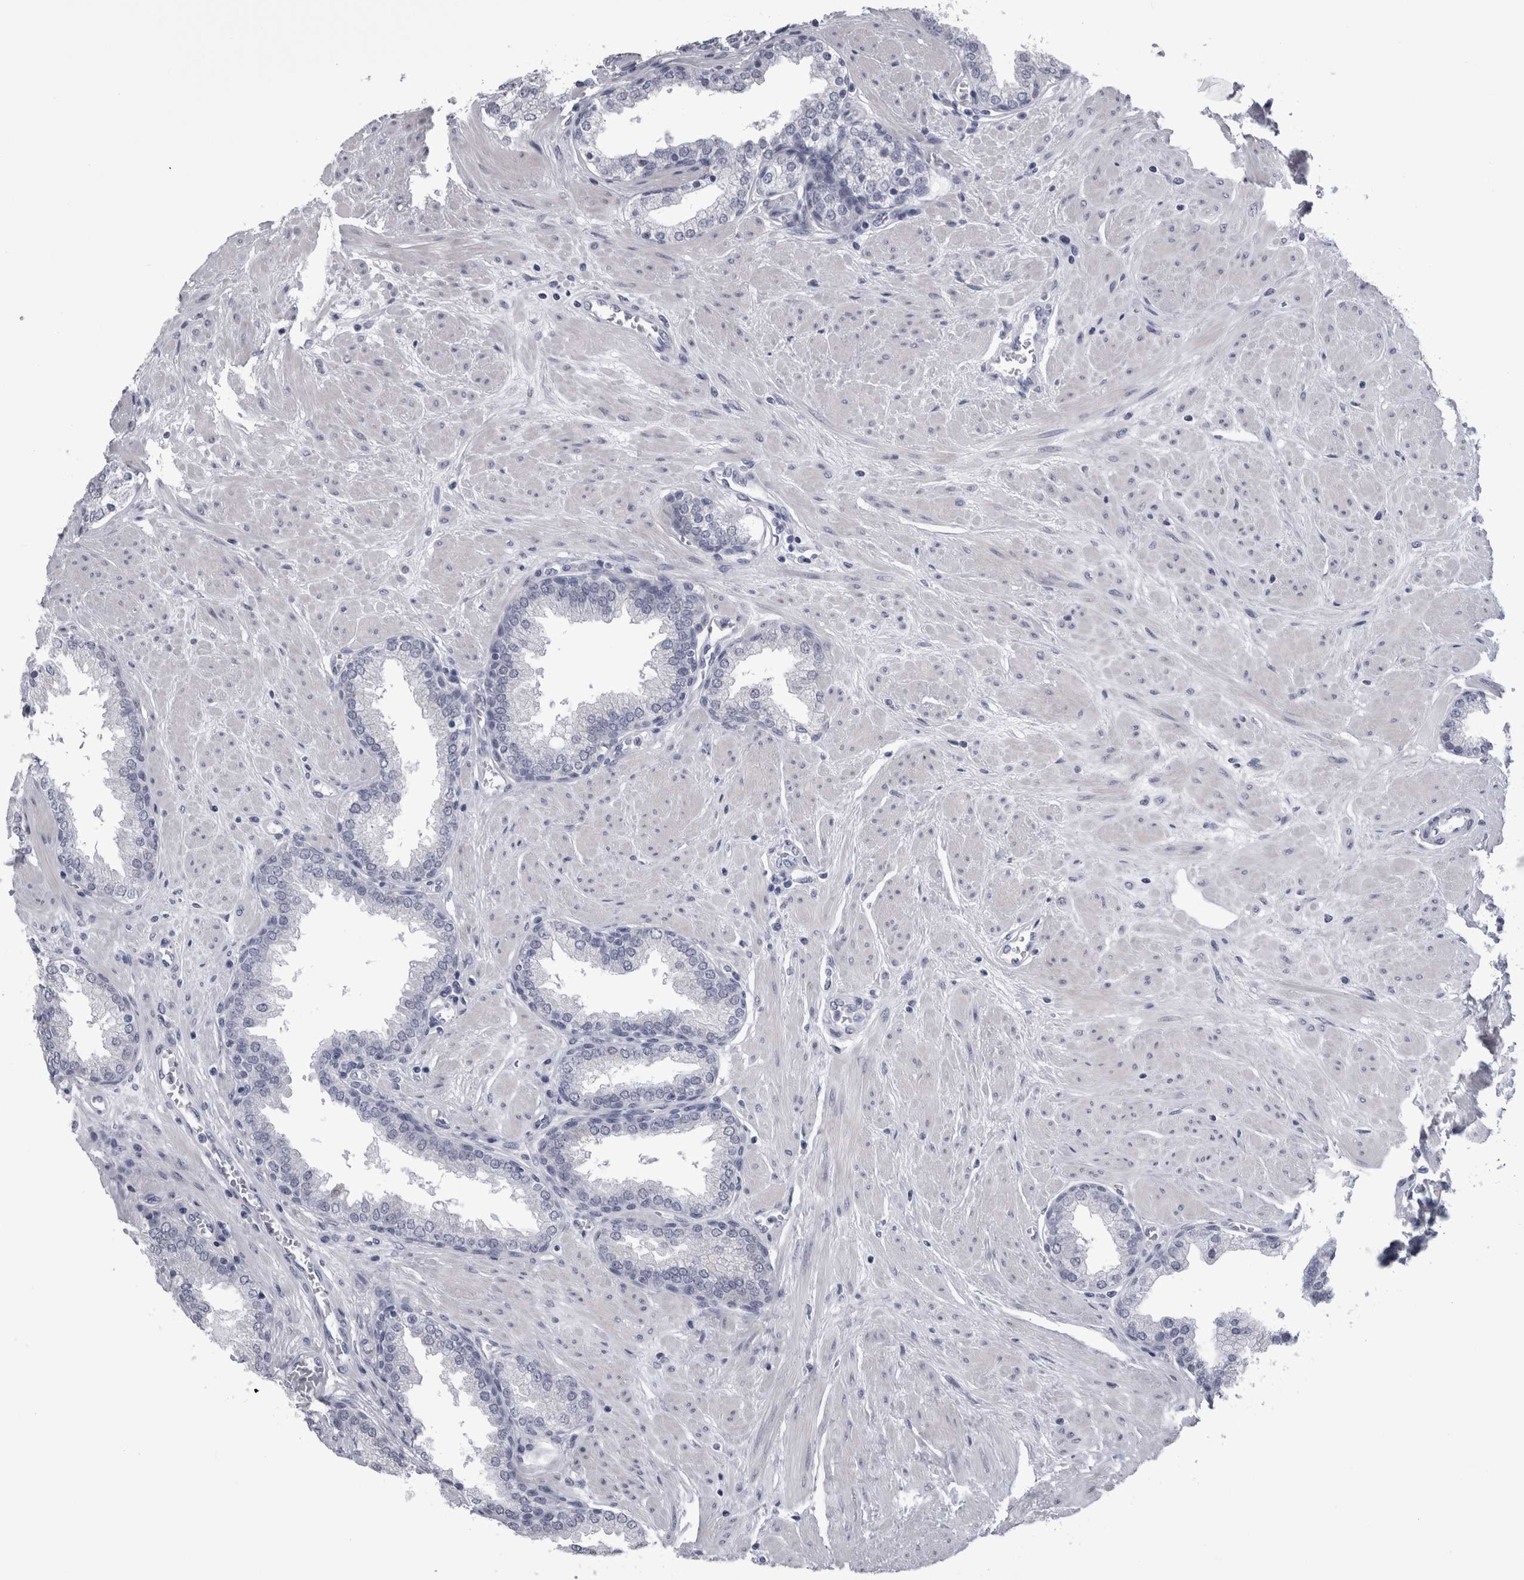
{"staining": {"intensity": "negative", "quantity": "none", "location": "none"}, "tissue": "prostate", "cell_type": "Glandular cells", "image_type": "normal", "snomed": [{"axis": "morphology", "description": "Normal tissue, NOS"}, {"axis": "topography", "description": "Prostate"}], "caption": "This is an immunohistochemistry photomicrograph of normal human prostate. There is no positivity in glandular cells.", "gene": "ALDH8A1", "patient": {"sex": "male", "age": 51}}